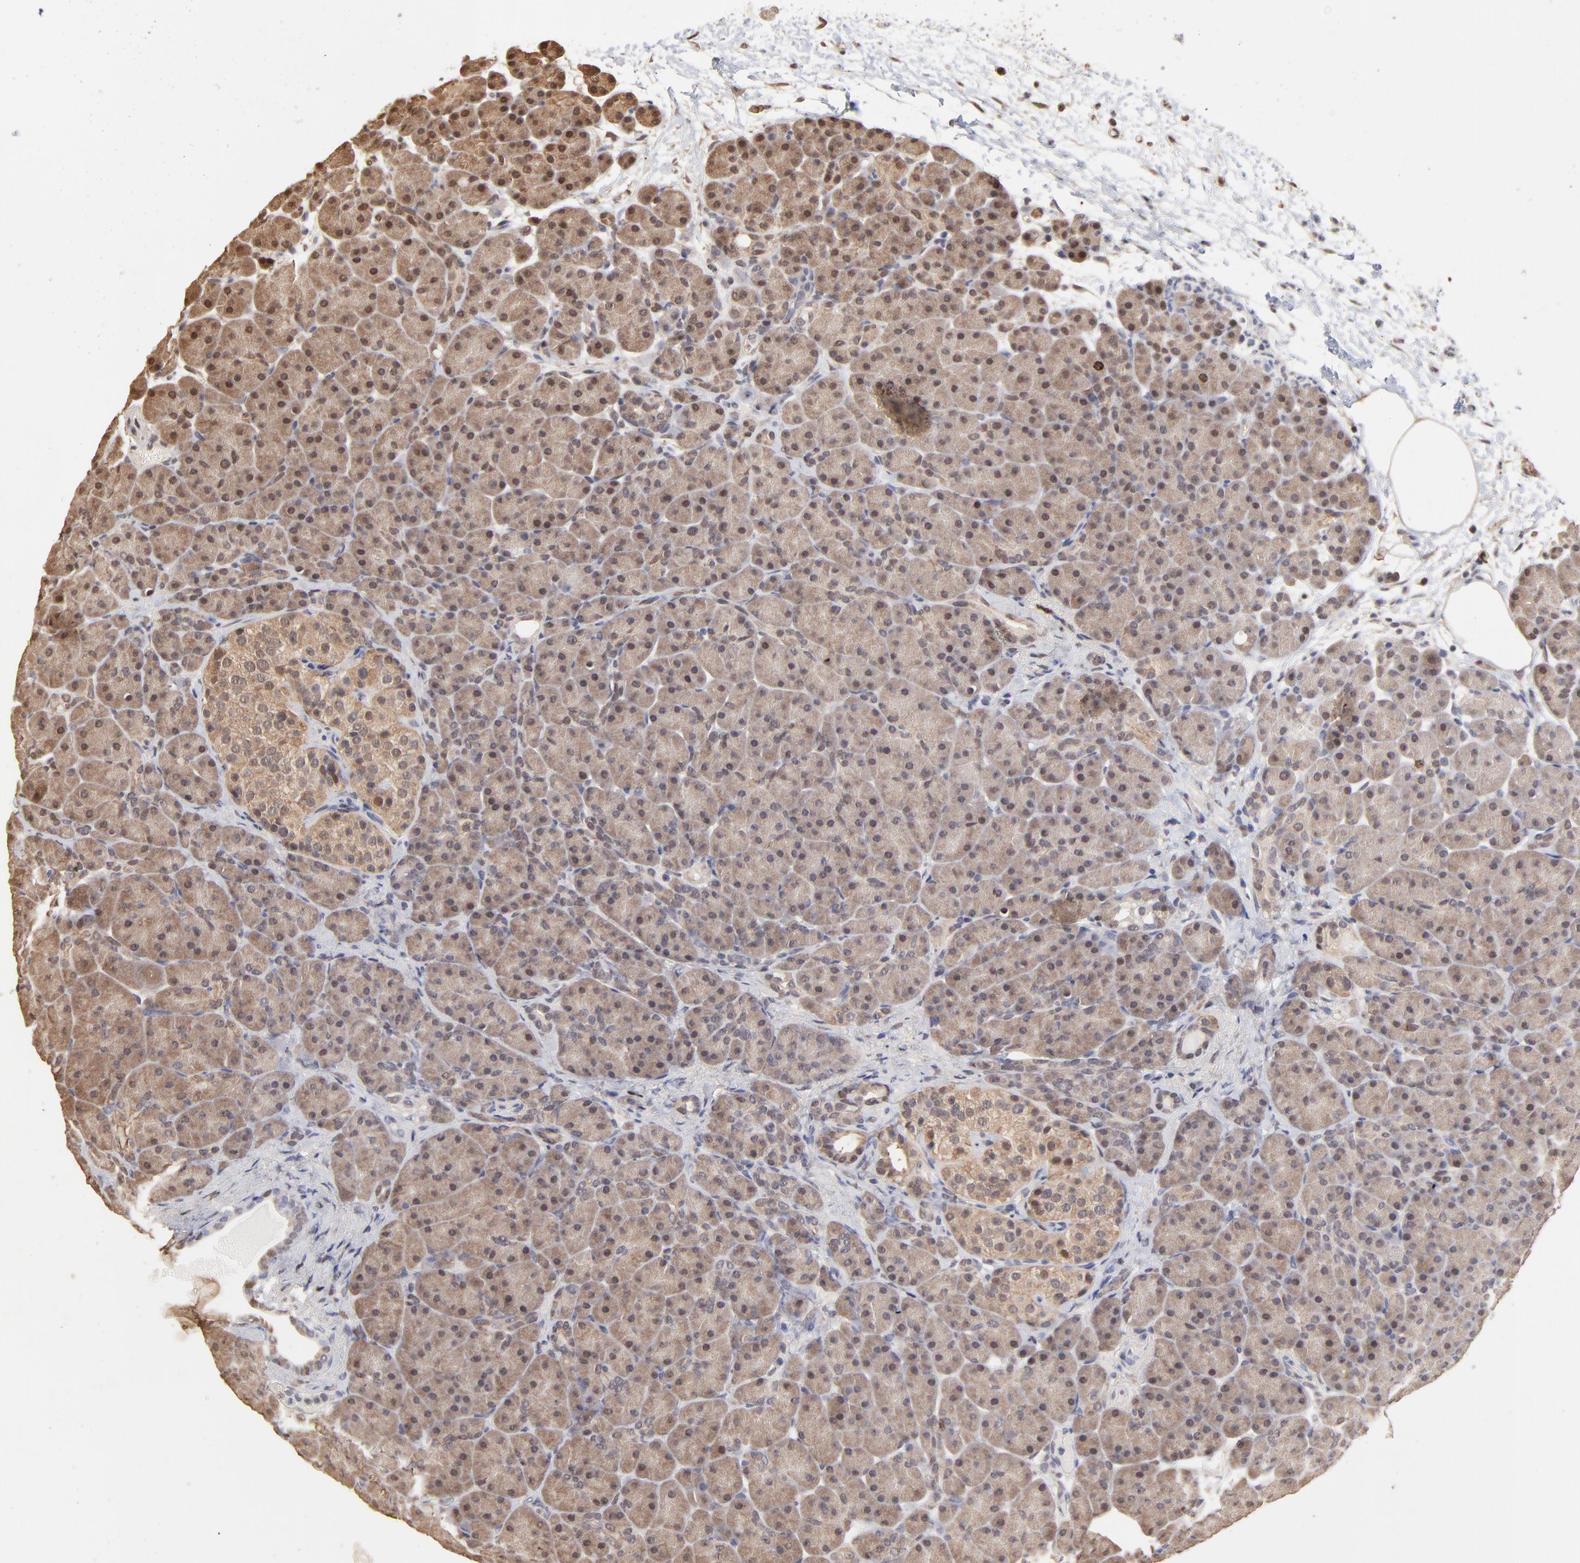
{"staining": {"intensity": "weak", "quantity": ">75%", "location": "cytoplasmic/membranous,nuclear"}, "tissue": "pancreas", "cell_type": "Exocrine glandular cells", "image_type": "normal", "snomed": [{"axis": "morphology", "description": "Normal tissue, NOS"}, {"axis": "topography", "description": "Pancreas"}], "caption": "IHC (DAB (3,3'-diaminobenzidine)) staining of normal pancreas demonstrates weak cytoplasmic/membranous,nuclear protein expression in about >75% of exocrine glandular cells. The staining was performed using DAB (3,3'-diaminobenzidine) to visualize the protein expression in brown, while the nuclei were stained in blue with hematoxylin (Magnification: 20x).", "gene": "BIRC5", "patient": {"sex": "male", "age": 66}}